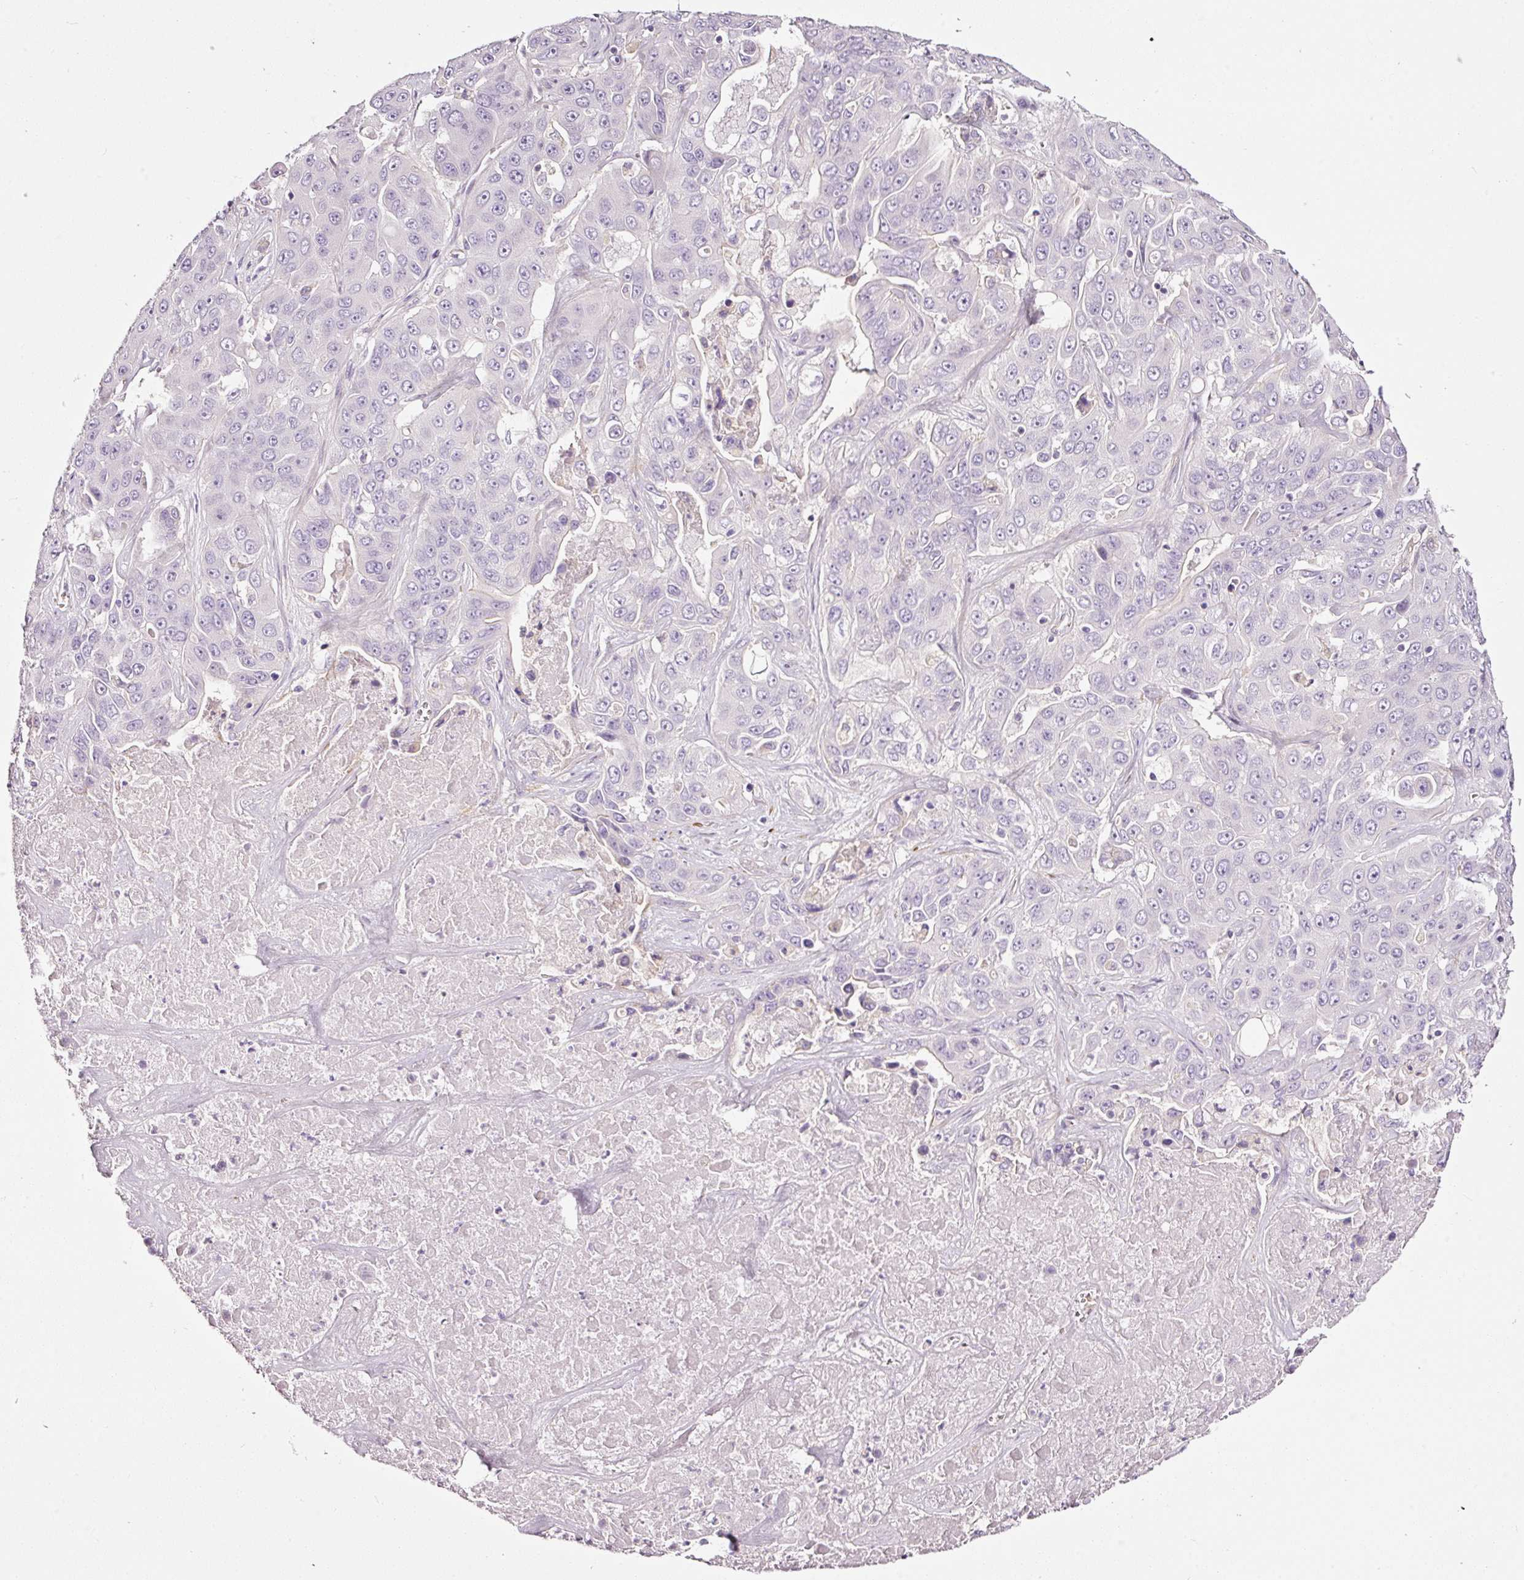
{"staining": {"intensity": "negative", "quantity": "none", "location": "none"}, "tissue": "liver cancer", "cell_type": "Tumor cells", "image_type": "cancer", "snomed": [{"axis": "morphology", "description": "Cholangiocarcinoma"}, {"axis": "topography", "description": "Liver"}], "caption": "IHC photomicrograph of neoplastic tissue: liver cancer (cholangiocarcinoma) stained with DAB (3,3'-diaminobenzidine) displays no significant protein staining in tumor cells. The staining is performed using DAB (3,3'-diaminobenzidine) brown chromogen with nuclei counter-stained in using hematoxylin.", "gene": "CYB561A3", "patient": {"sex": "female", "age": 52}}